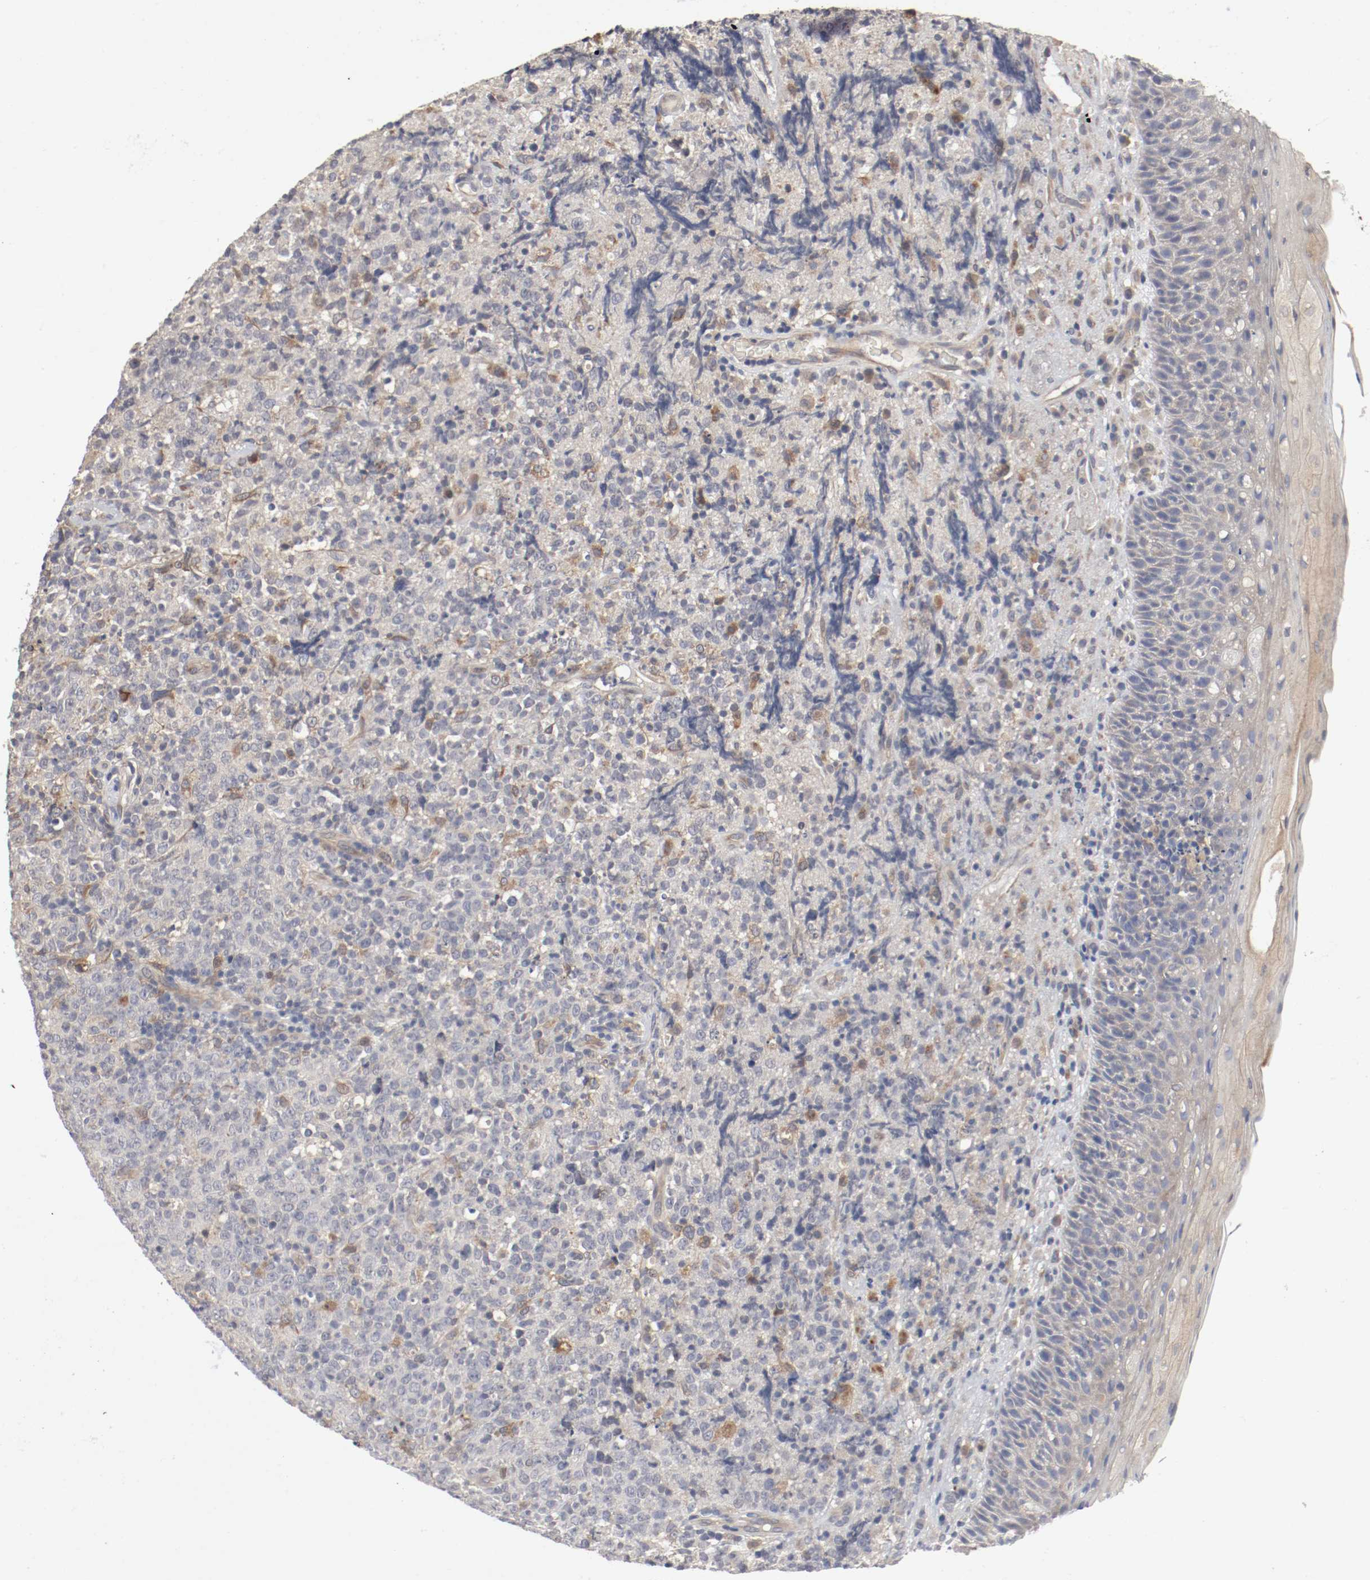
{"staining": {"intensity": "weak", "quantity": "25%-75%", "location": "cytoplasmic/membranous"}, "tissue": "lymphoma", "cell_type": "Tumor cells", "image_type": "cancer", "snomed": [{"axis": "morphology", "description": "Malignant lymphoma, non-Hodgkin's type, High grade"}, {"axis": "topography", "description": "Tonsil"}], "caption": "A high-resolution photomicrograph shows IHC staining of lymphoma, which shows weak cytoplasmic/membranous staining in approximately 25%-75% of tumor cells.", "gene": "REN", "patient": {"sex": "female", "age": 36}}